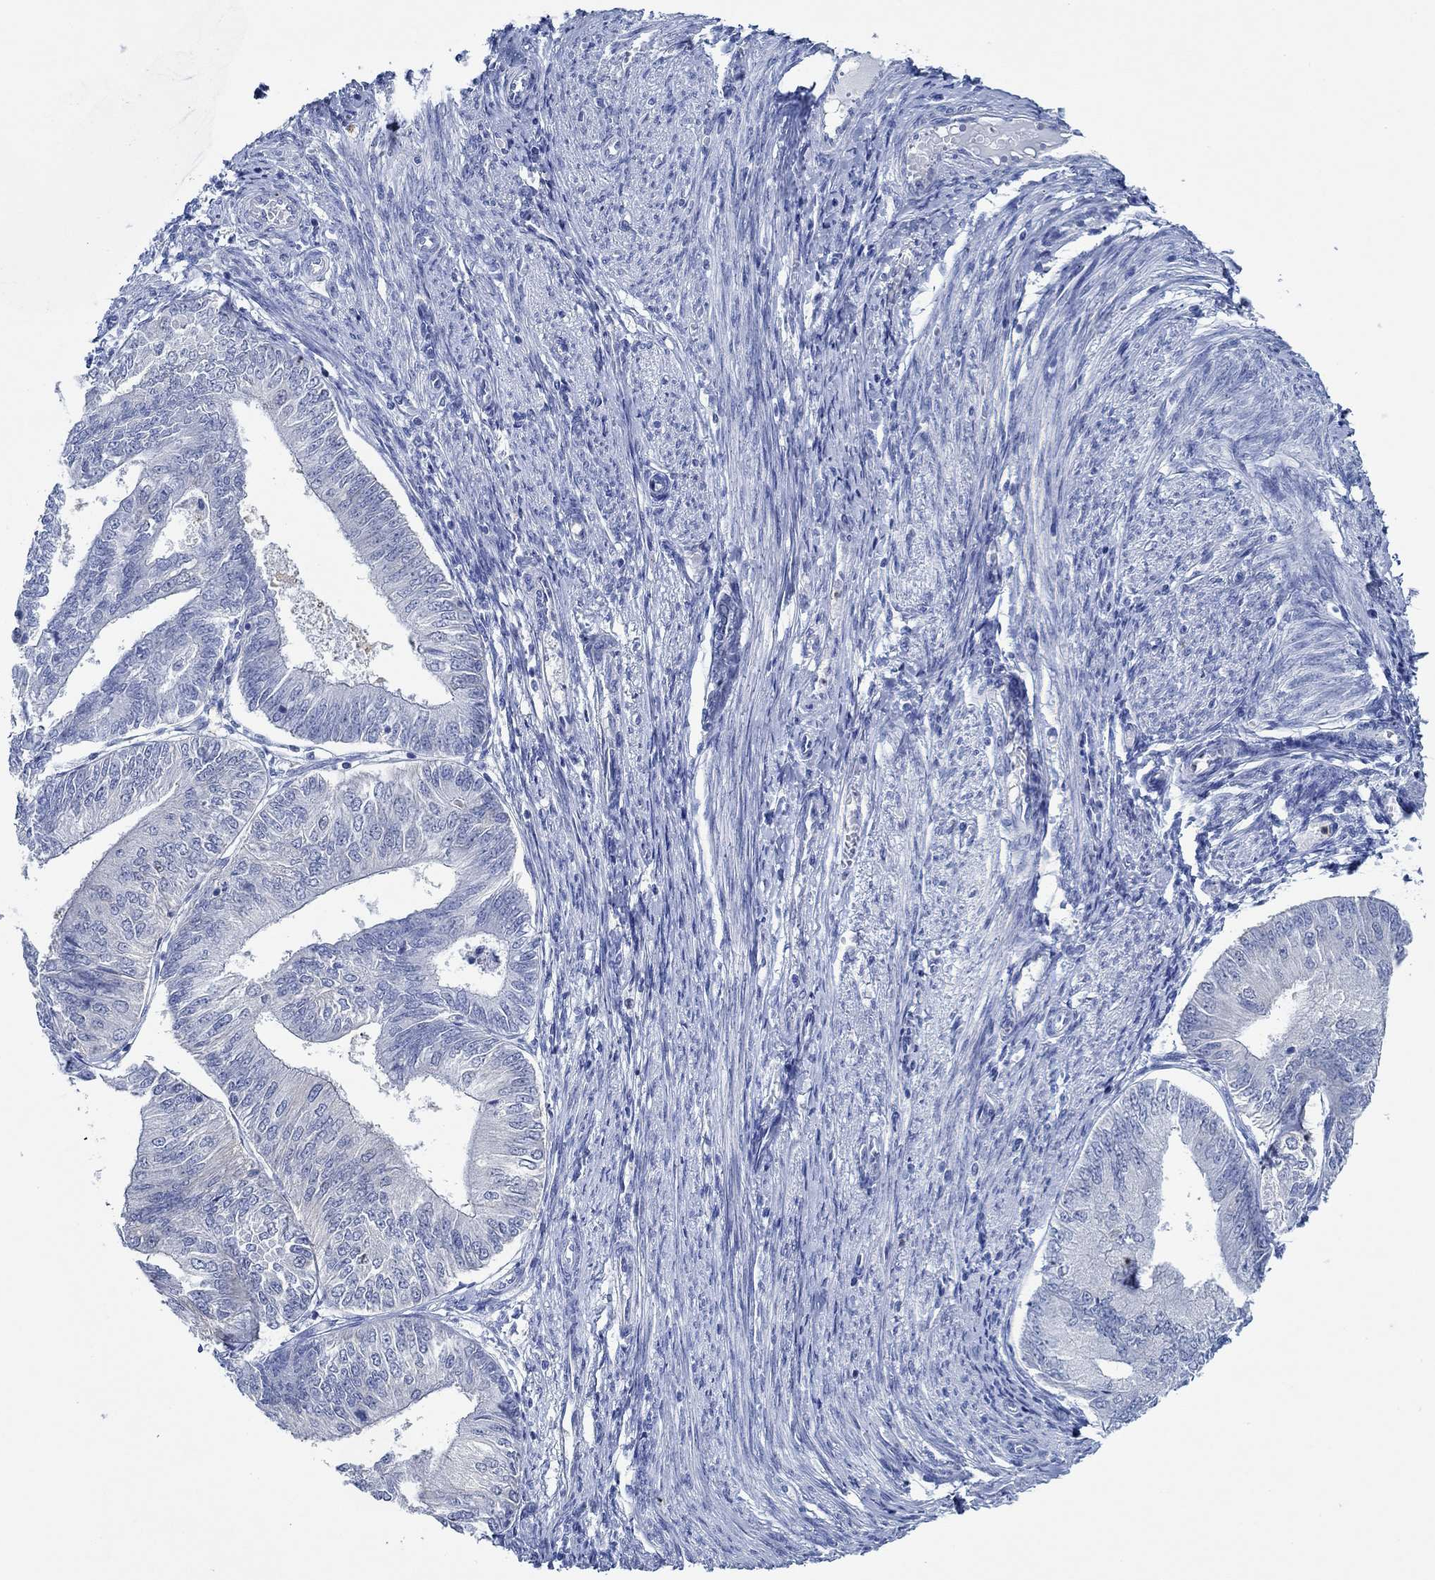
{"staining": {"intensity": "negative", "quantity": "none", "location": "none"}, "tissue": "endometrial cancer", "cell_type": "Tumor cells", "image_type": "cancer", "snomed": [{"axis": "morphology", "description": "Adenocarcinoma, NOS"}, {"axis": "topography", "description": "Endometrium"}], "caption": "A high-resolution image shows immunohistochemistry (IHC) staining of endometrial cancer, which shows no significant staining in tumor cells.", "gene": "ZNF671", "patient": {"sex": "female", "age": 58}}